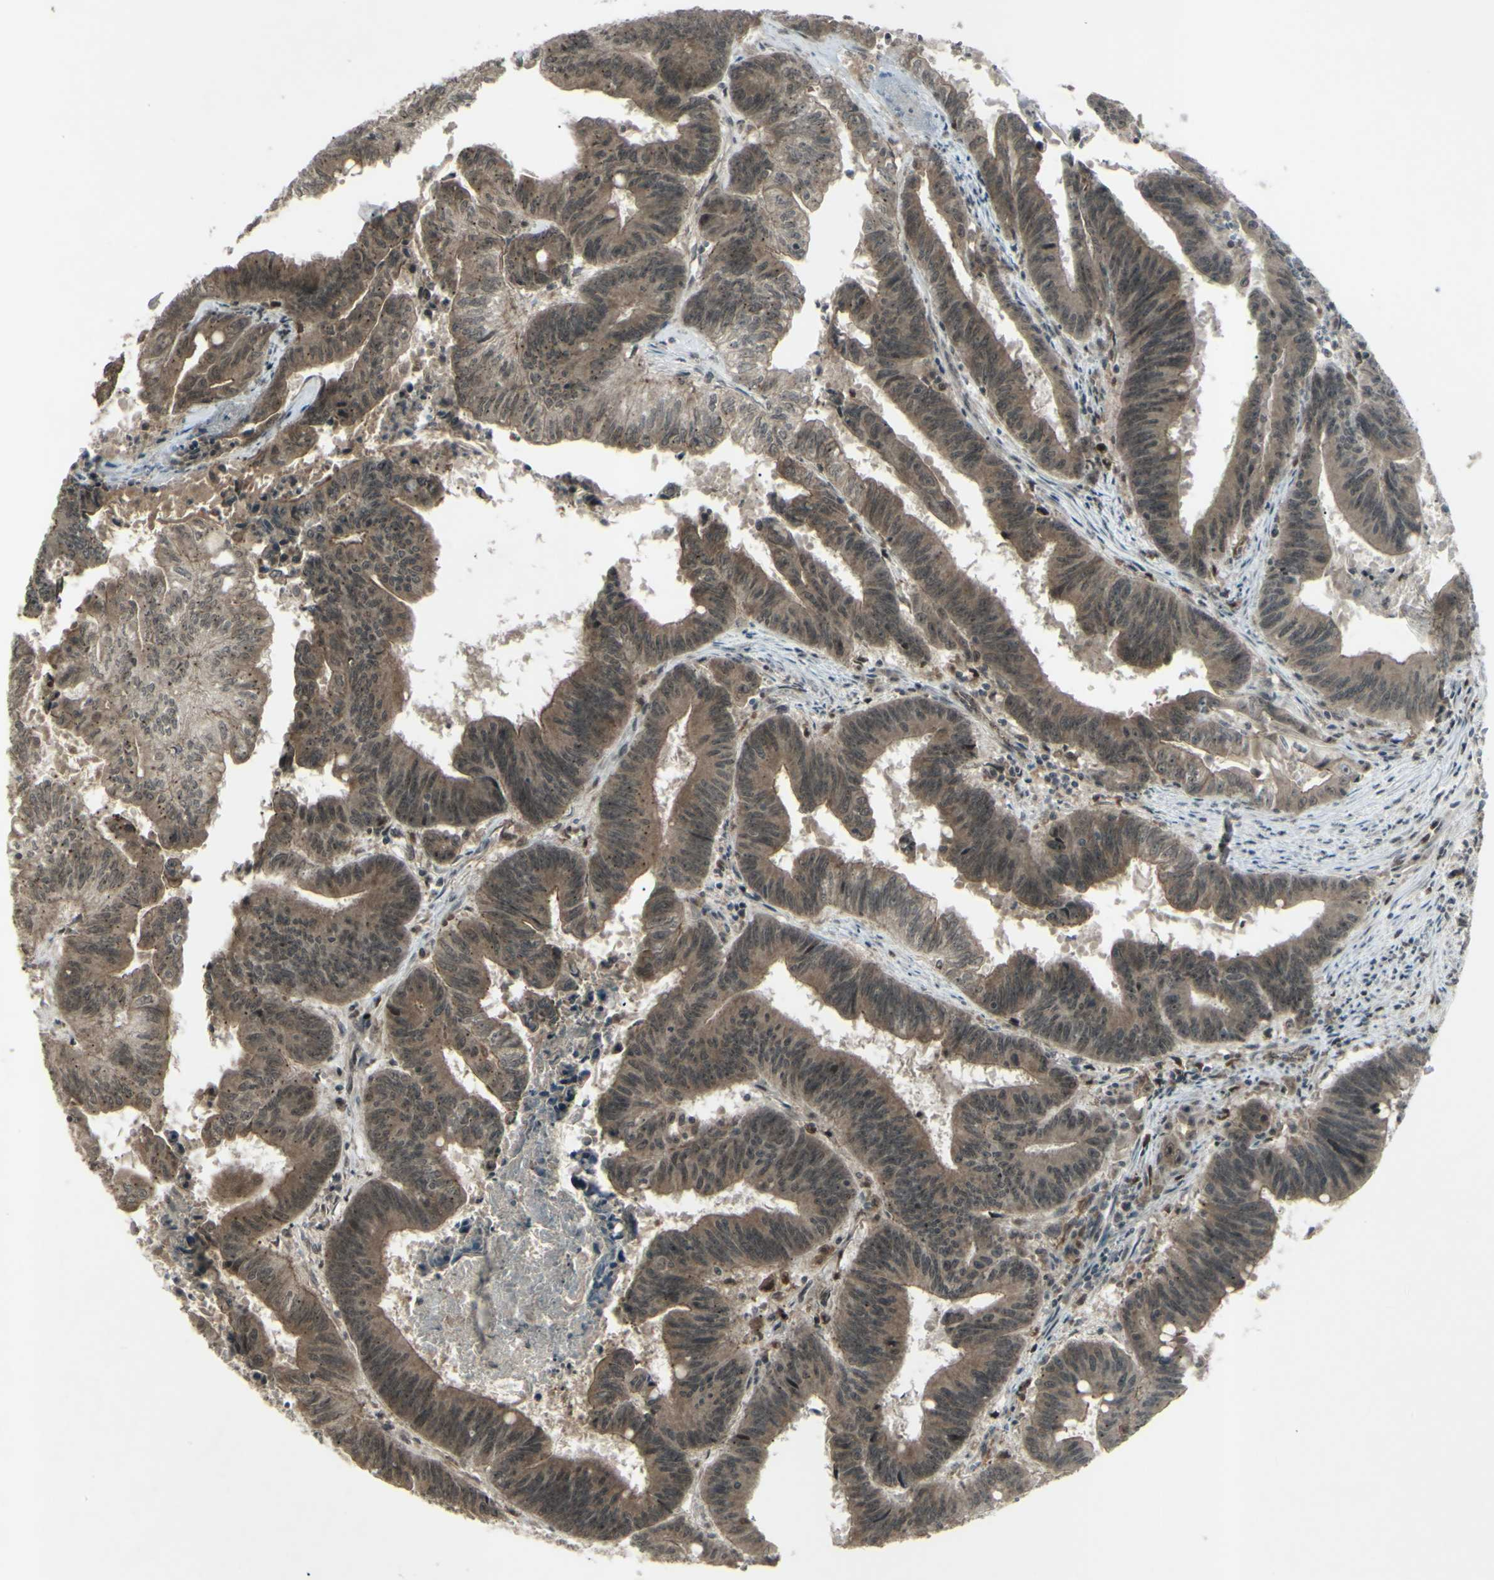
{"staining": {"intensity": "moderate", "quantity": ">75%", "location": "cytoplasmic/membranous"}, "tissue": "colorectal cancer", "cell_type": "Tumor cells", "image_type": "cancer", "snomed": [{"axis": "morphology", "description": "Adenocarcinoma, NOS"}, {"axis": "topography", "description": "Colon"}], "caption": "Immunohistochemistry (DAB (3,3'-diaminobenzidine)) staining of colorectal adenocarcinoma shows moderate cytoplasmic/membranous protein staining in approximately >75% of tumor cells.", "gene": "BLNK", "patient": {"sex": "male", "age": 45}}